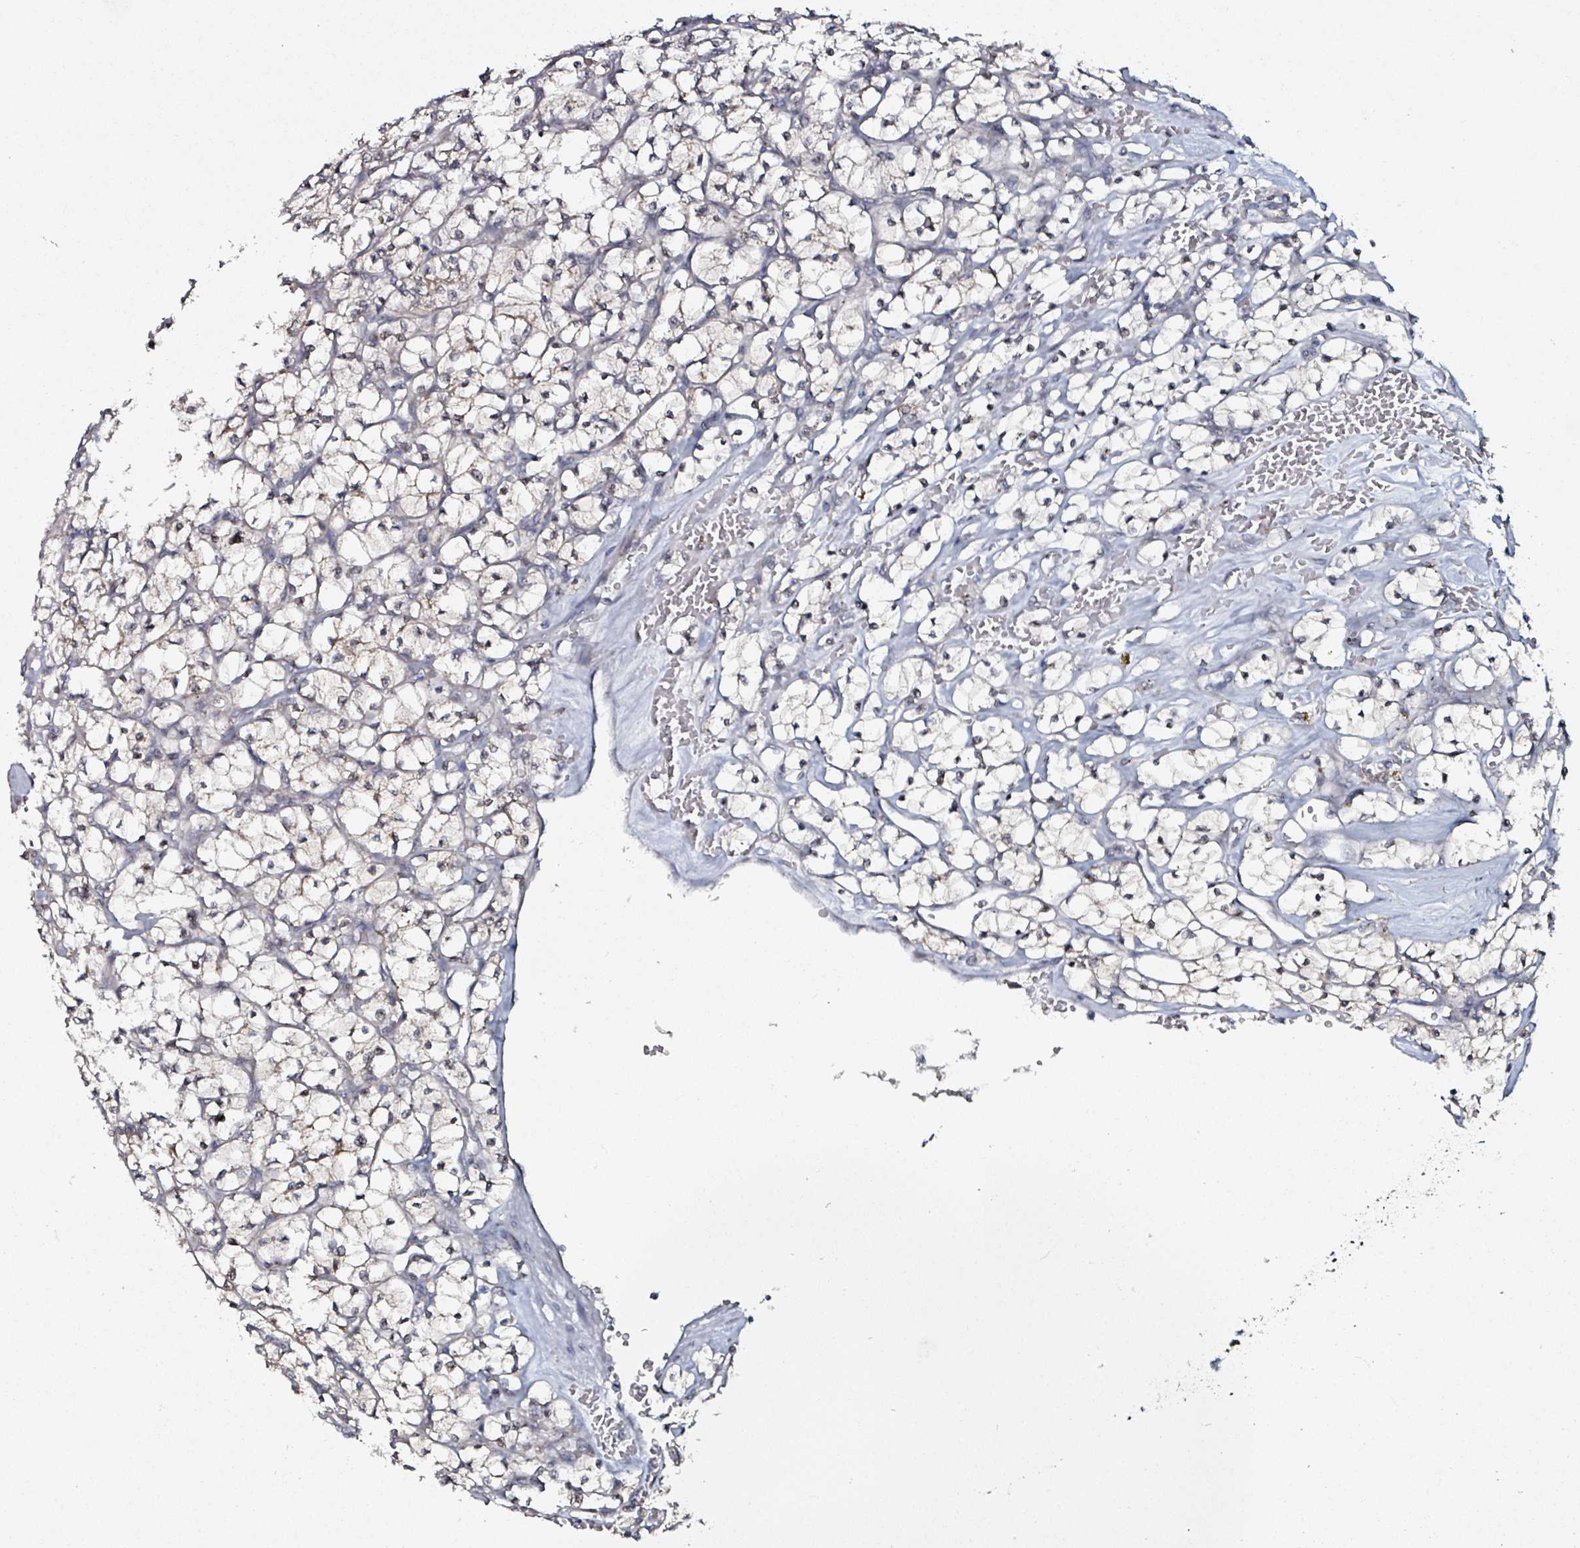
{"staining": {"intensity": "weak", "quantity": "<25%", "location": "nuclear"}, "tissue": "renal cancer", "cell_type": "Tumor cells", "image_type": "cancer", "snomed": [{"axis": "morphology", "description": "Adenocarcinoma, NOS"}, {"axis": "topography", "description": "Kidney"}], "caption": "A photomicrograph of human renal adenocarcinoma is negative for staining in tumor cells.", "gene": "B3GAT3", "patient": {"sex": "female", "age": 64}}